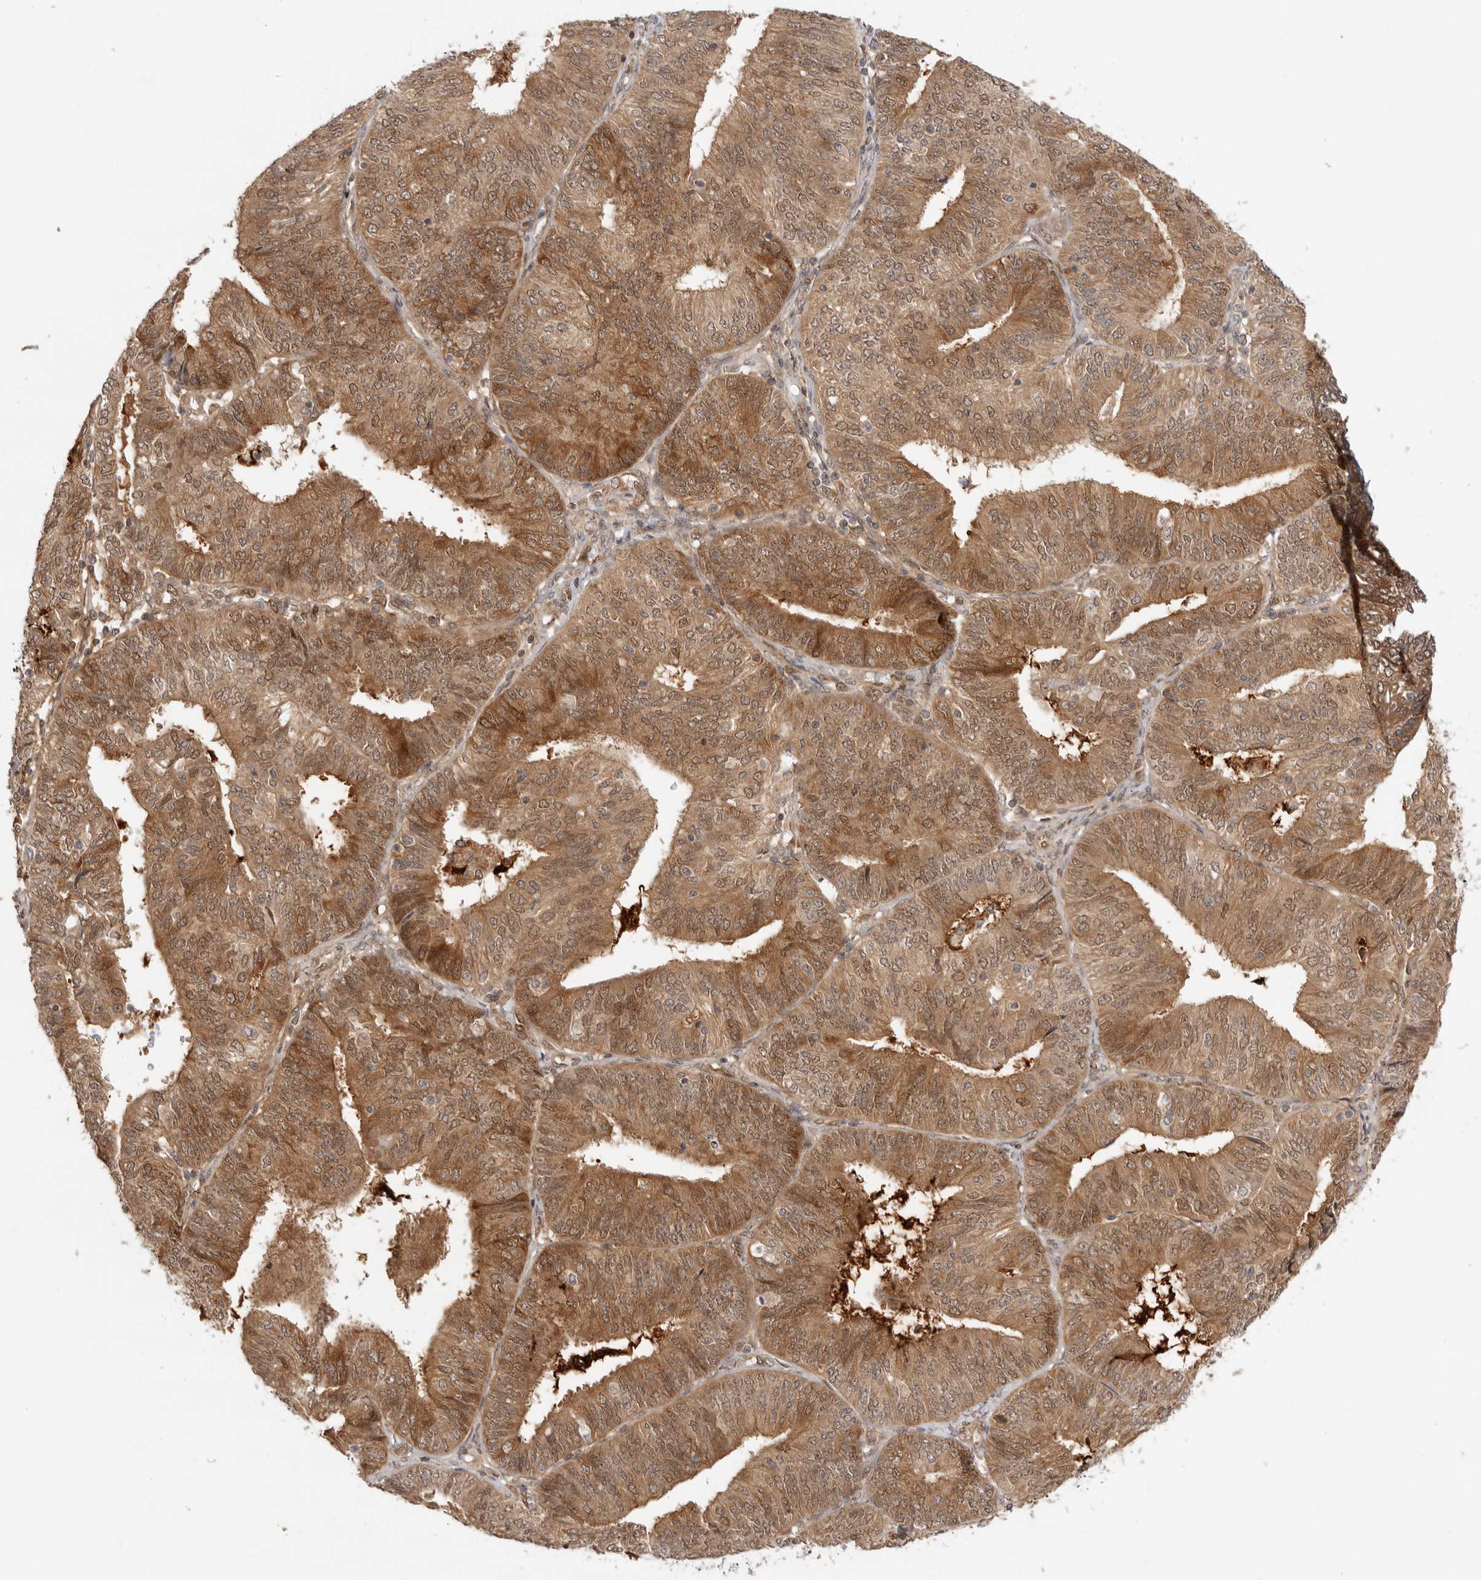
{"staining": {"intensity": "moderate", "quantity": ">75%", "location": "cytoplasmic/membranous"}, "tissue": "endometrial cancer", "cell_type": "Tumor cells", "image_type": "cancer", "snomed": [{"axis": "morphology", "description": "Adenocarcinoma, NOS"}, {"axis": "topography", "description": "Endometrium"}], "caption": "Immunohistochemistry (IHC) histopathology image of human endometrial cancer stained for a protein (brown), which demonstrates medium levels of moderate cytoplasmic/membranous positivity in about >75% of tumor cells.", "gene": "DCAF8", "patient": {"sex": "female", "age": 58}}